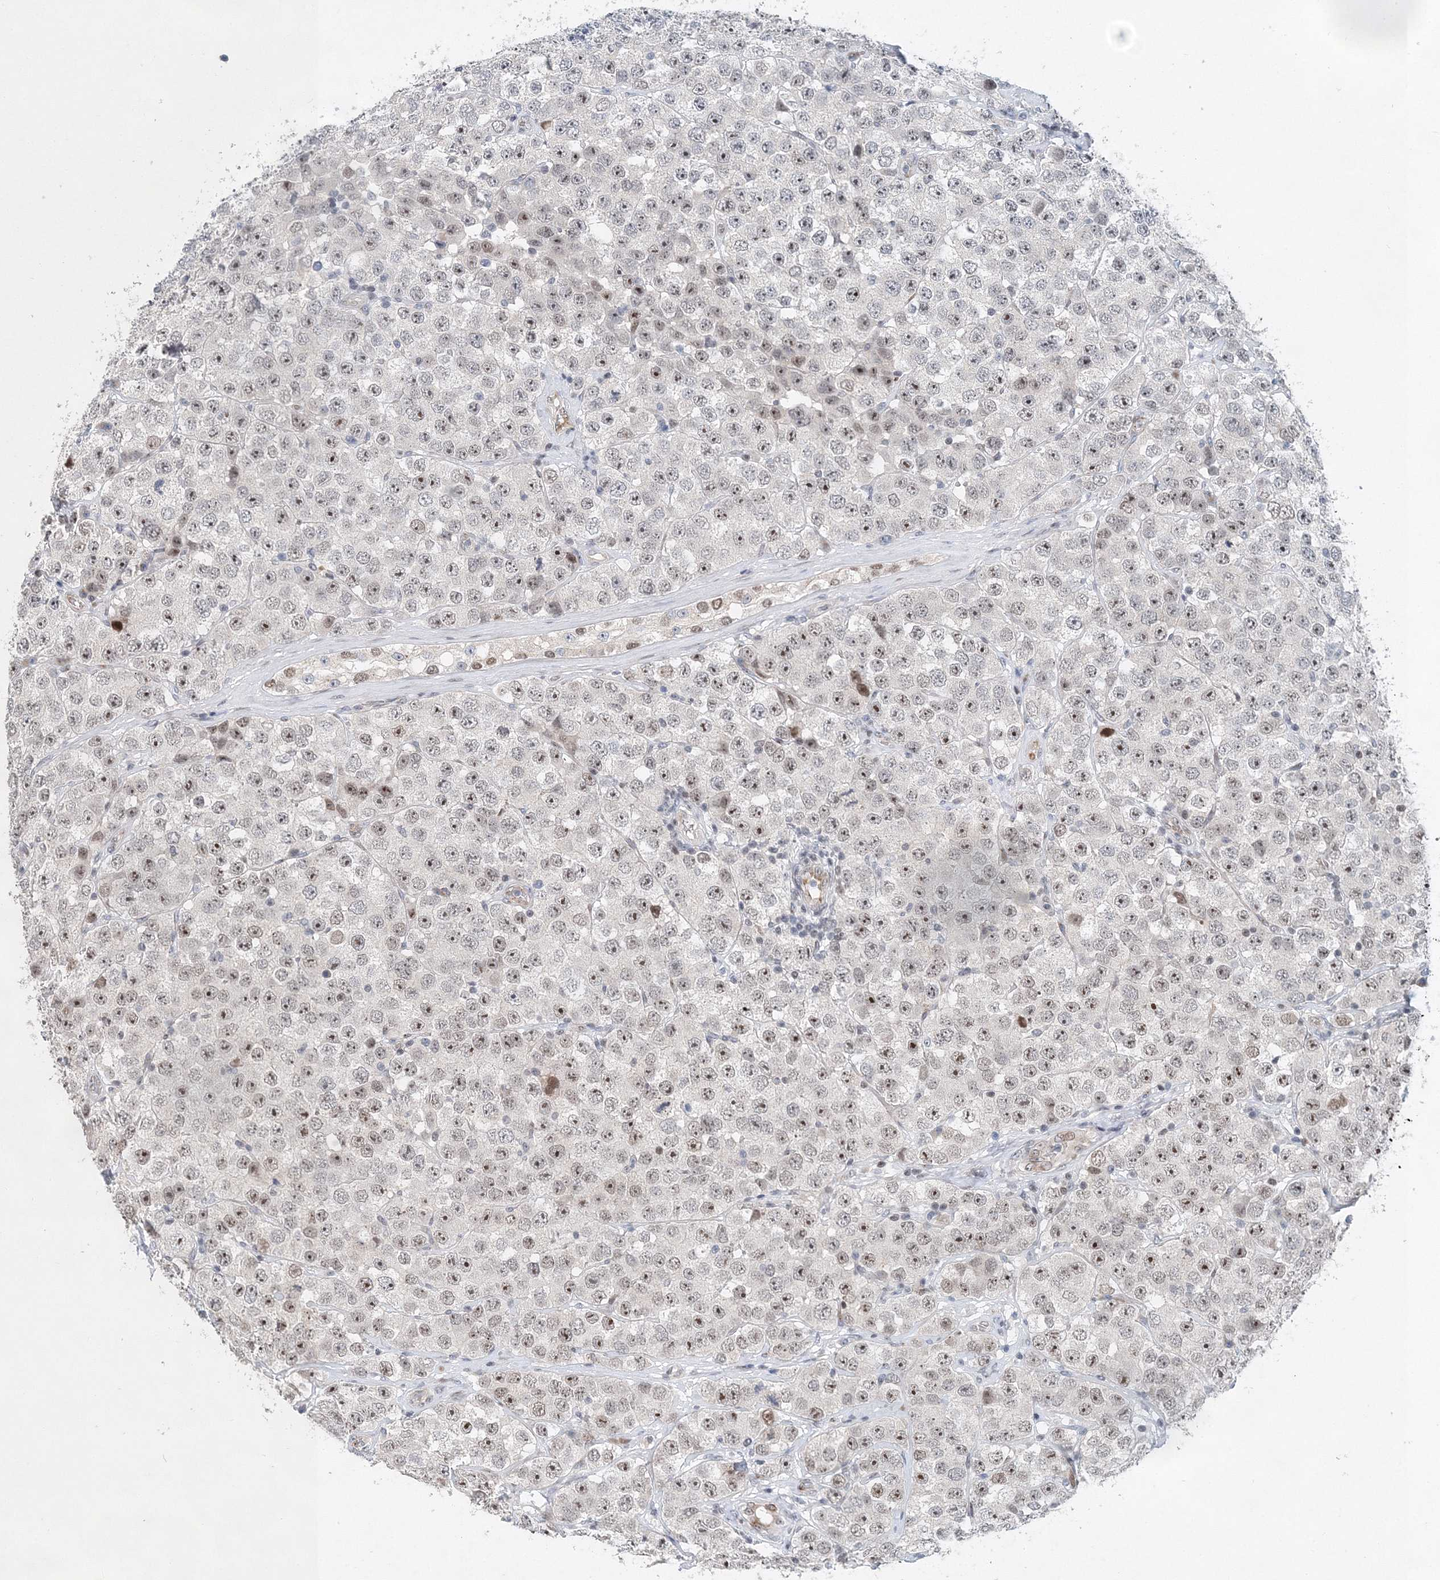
{"staining": {"intensity": "moderate", "quantity": "25%-75%", "location": "nuclear"}, "tissue": "testis cancer", "cell_type": "Tumor cells", "image_type": "cancer", "snomed": [{"axis": "morphology", "description": "Seminoma, NOS"}, {"axis": "topography", "description": "Testis"}], "caption": "A medium amount of moderate nuclear expression is identified in approximately 25%-75% of tumor cells in testis seminoma tissue.", "gene": "UIMC1", "patient": {"sex": "male", "age": 28}}